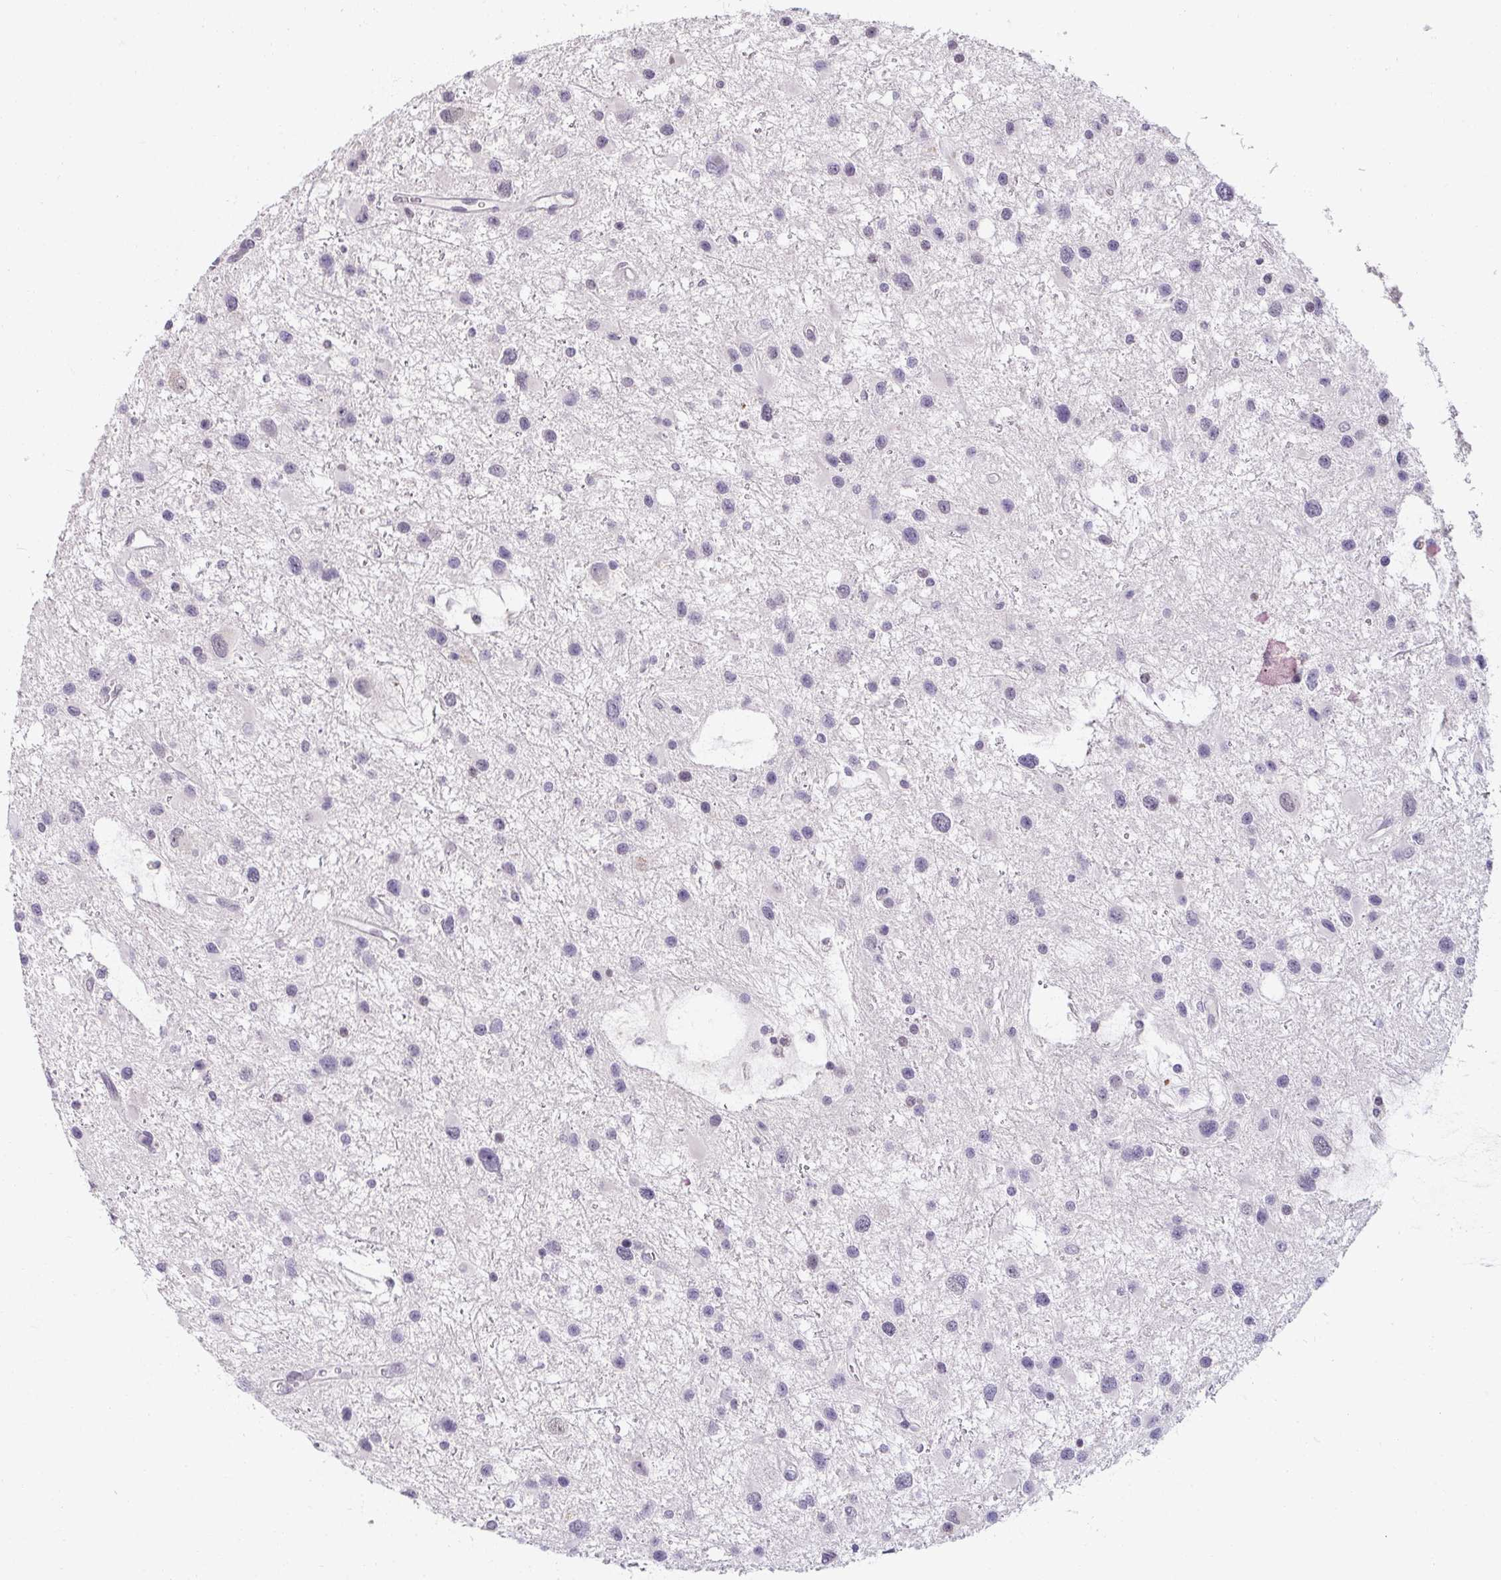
{"staining": {"intensity": "negative", "quantity": "none", "location": "none"}, "tissue": "glioma", "cell_type": "Tumor cells", "image_type": "cancer", "snomed": [{"axis": "morphology", "description": "Glioma, malignant, Low grade"}, {"axis": "topography", "description": "Brain"}], "caption": "Tumor cells are negative for protein expression in human glioma. (Immunohistochemistry (ihc), brightfield microscopy, high magnification).", "gene": "DDN", "patient": {"sex": "female", "age": 32}}